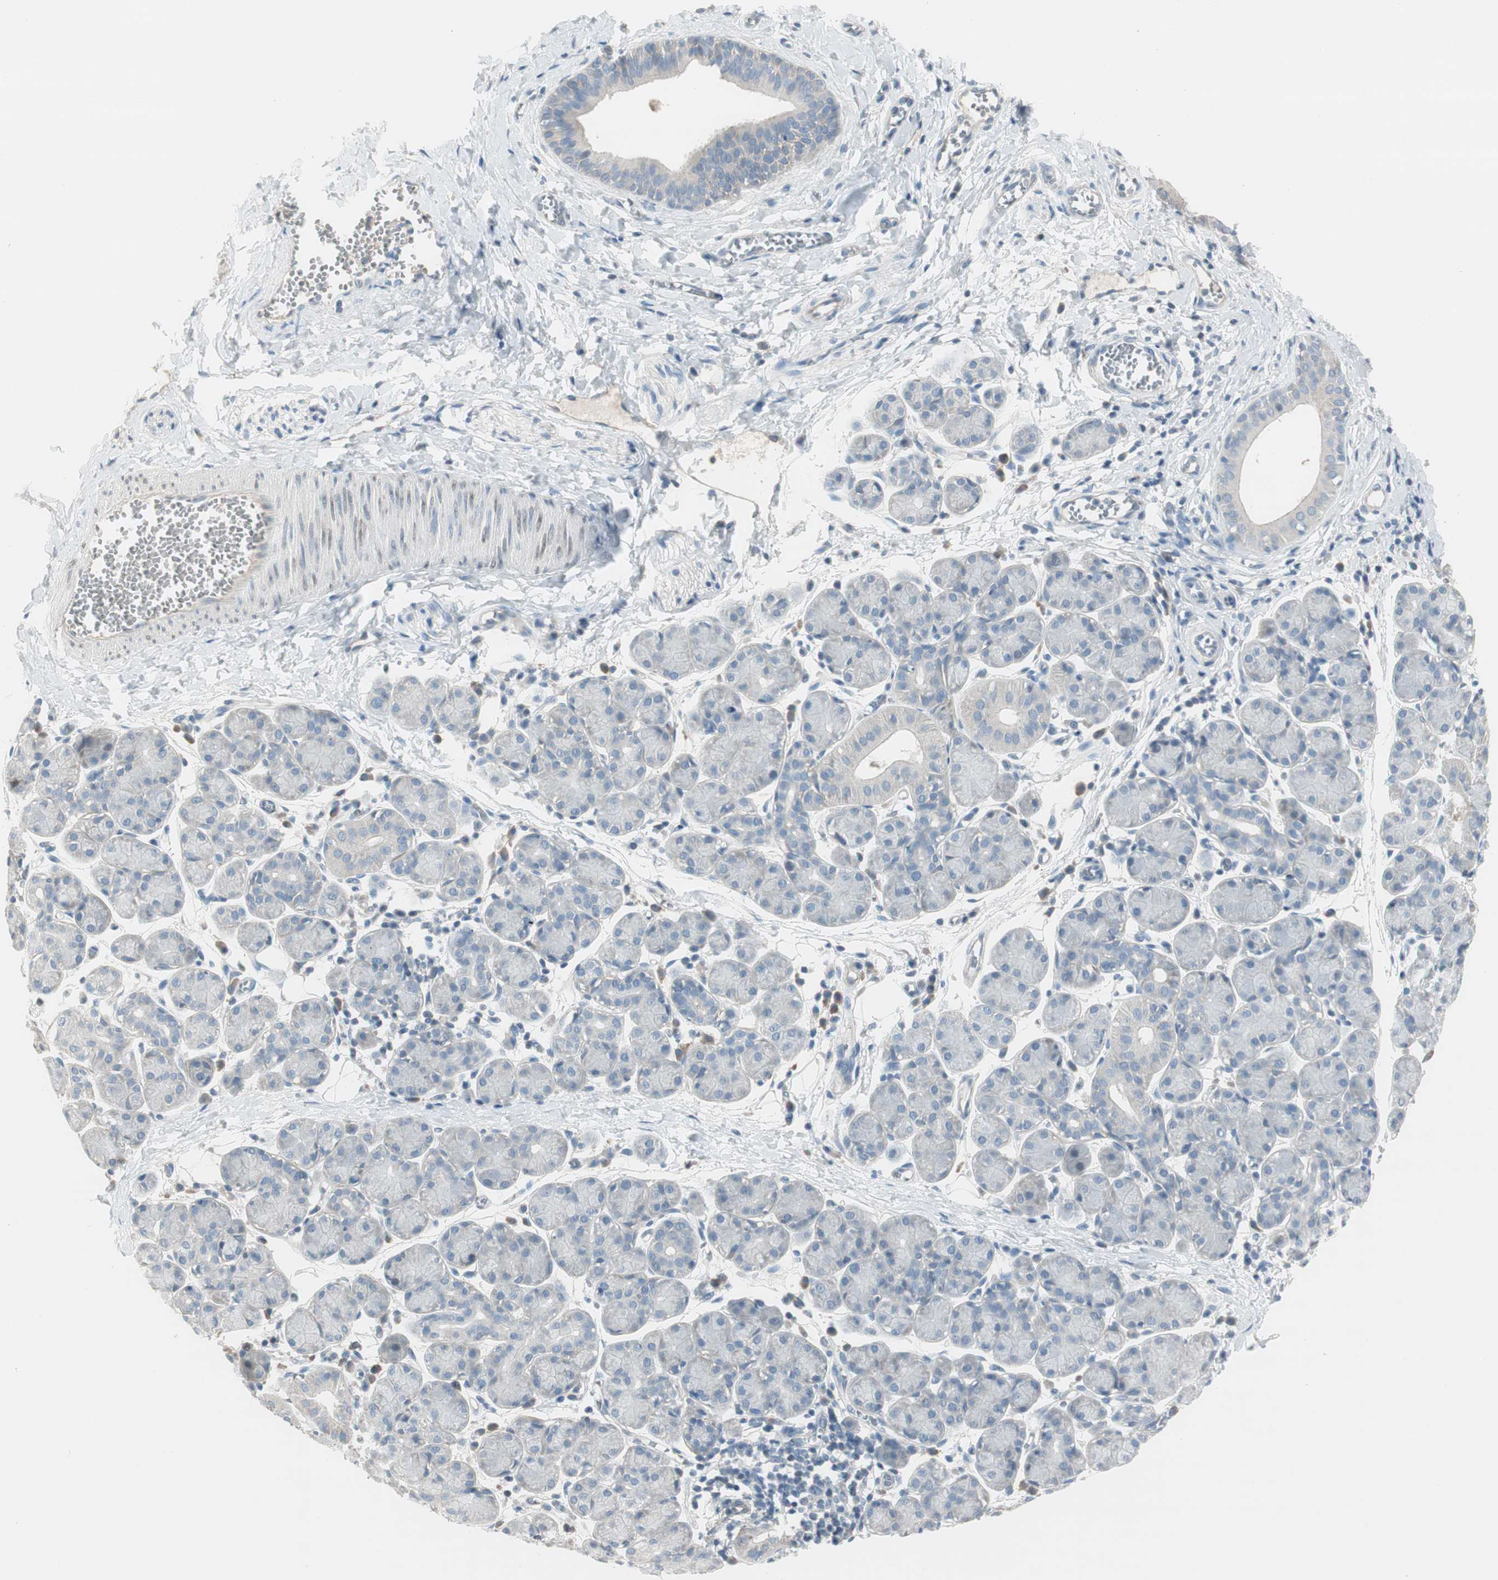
{"staining": {"intensity": "negative", "quantity": "none", "location": "none"}, "tissue": "salivary gland", "cell_type": "Glandular cells", "image_type": "normal", "snomed": [{"axis": "morphology", "description": "Normal tissue, NOS"}, {"axis": "morphology", "description": "Inflammation, NOS"}, {"axis": "topography", "description": "Lymph node"}, {"axis": "topography", "description": "Salivary gland"}], "caption": "An immunohistochemistry histopathology image of benign salivary gland is shown. There is no staining in glandular cells of salivary gland.", "gene": "EVA1A", "patient": {"sex": "male", "age": 3}}